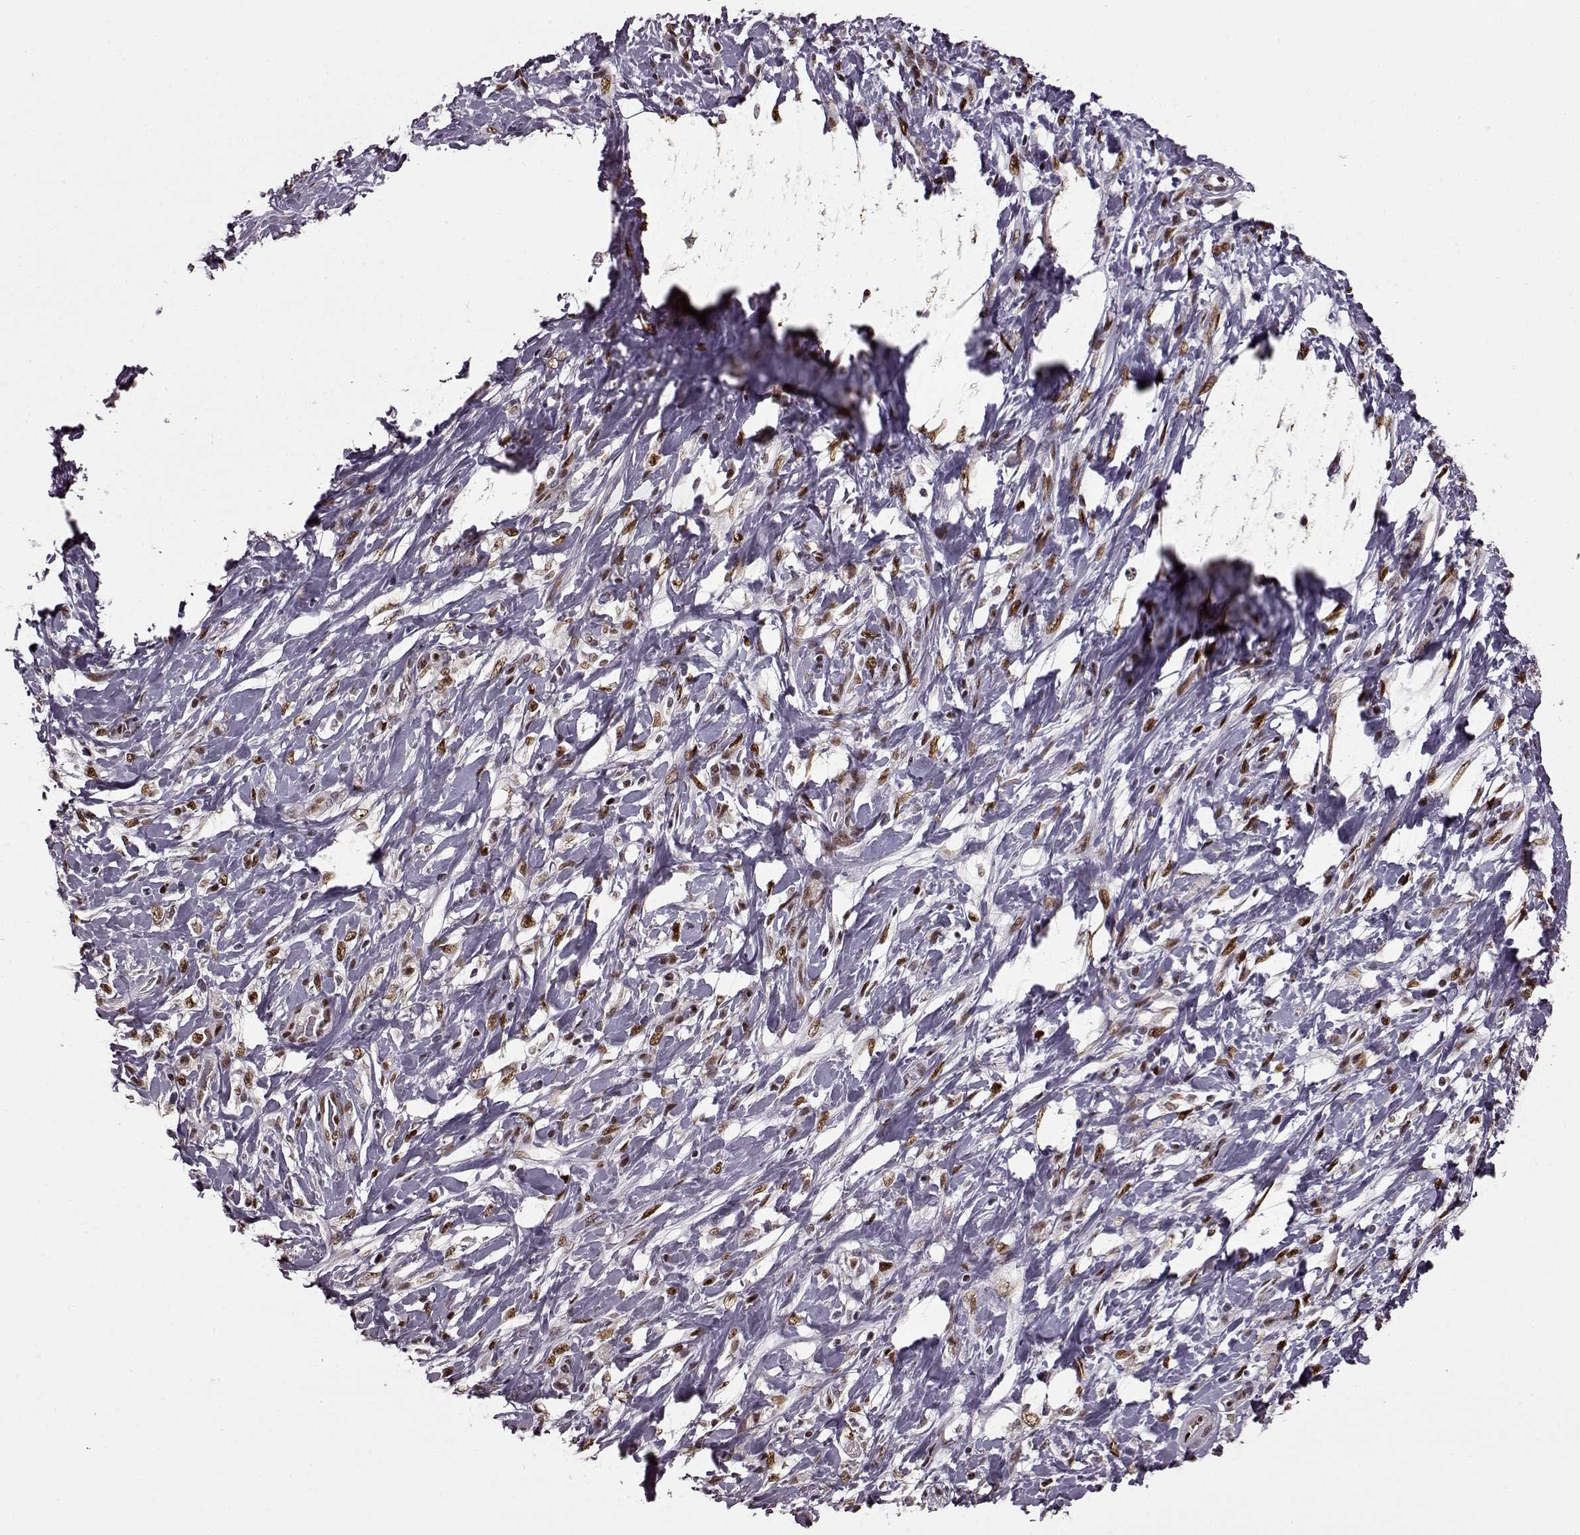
{"staining": {"intensity": "moderate", "quantity": "25%-75%", "location": "nuclear"}, "tissue": "stomach cancer", "cell_type": "Tumor cells", "image_type": "cancer", "snomed": [{"axis": "morphology", "description": "Adenocarcinoma, NOS"}, {"axis": "topography", "description": "Stomach"}], "caption": "Immunohistochemical staining of stomach adenocarcinoma exhibits medium levels of moderate nuclear protein positivity in approximately 25%-75% of tumor cells.", "gene": "FTO", "patient": {"sex": "female", "age": 84}}